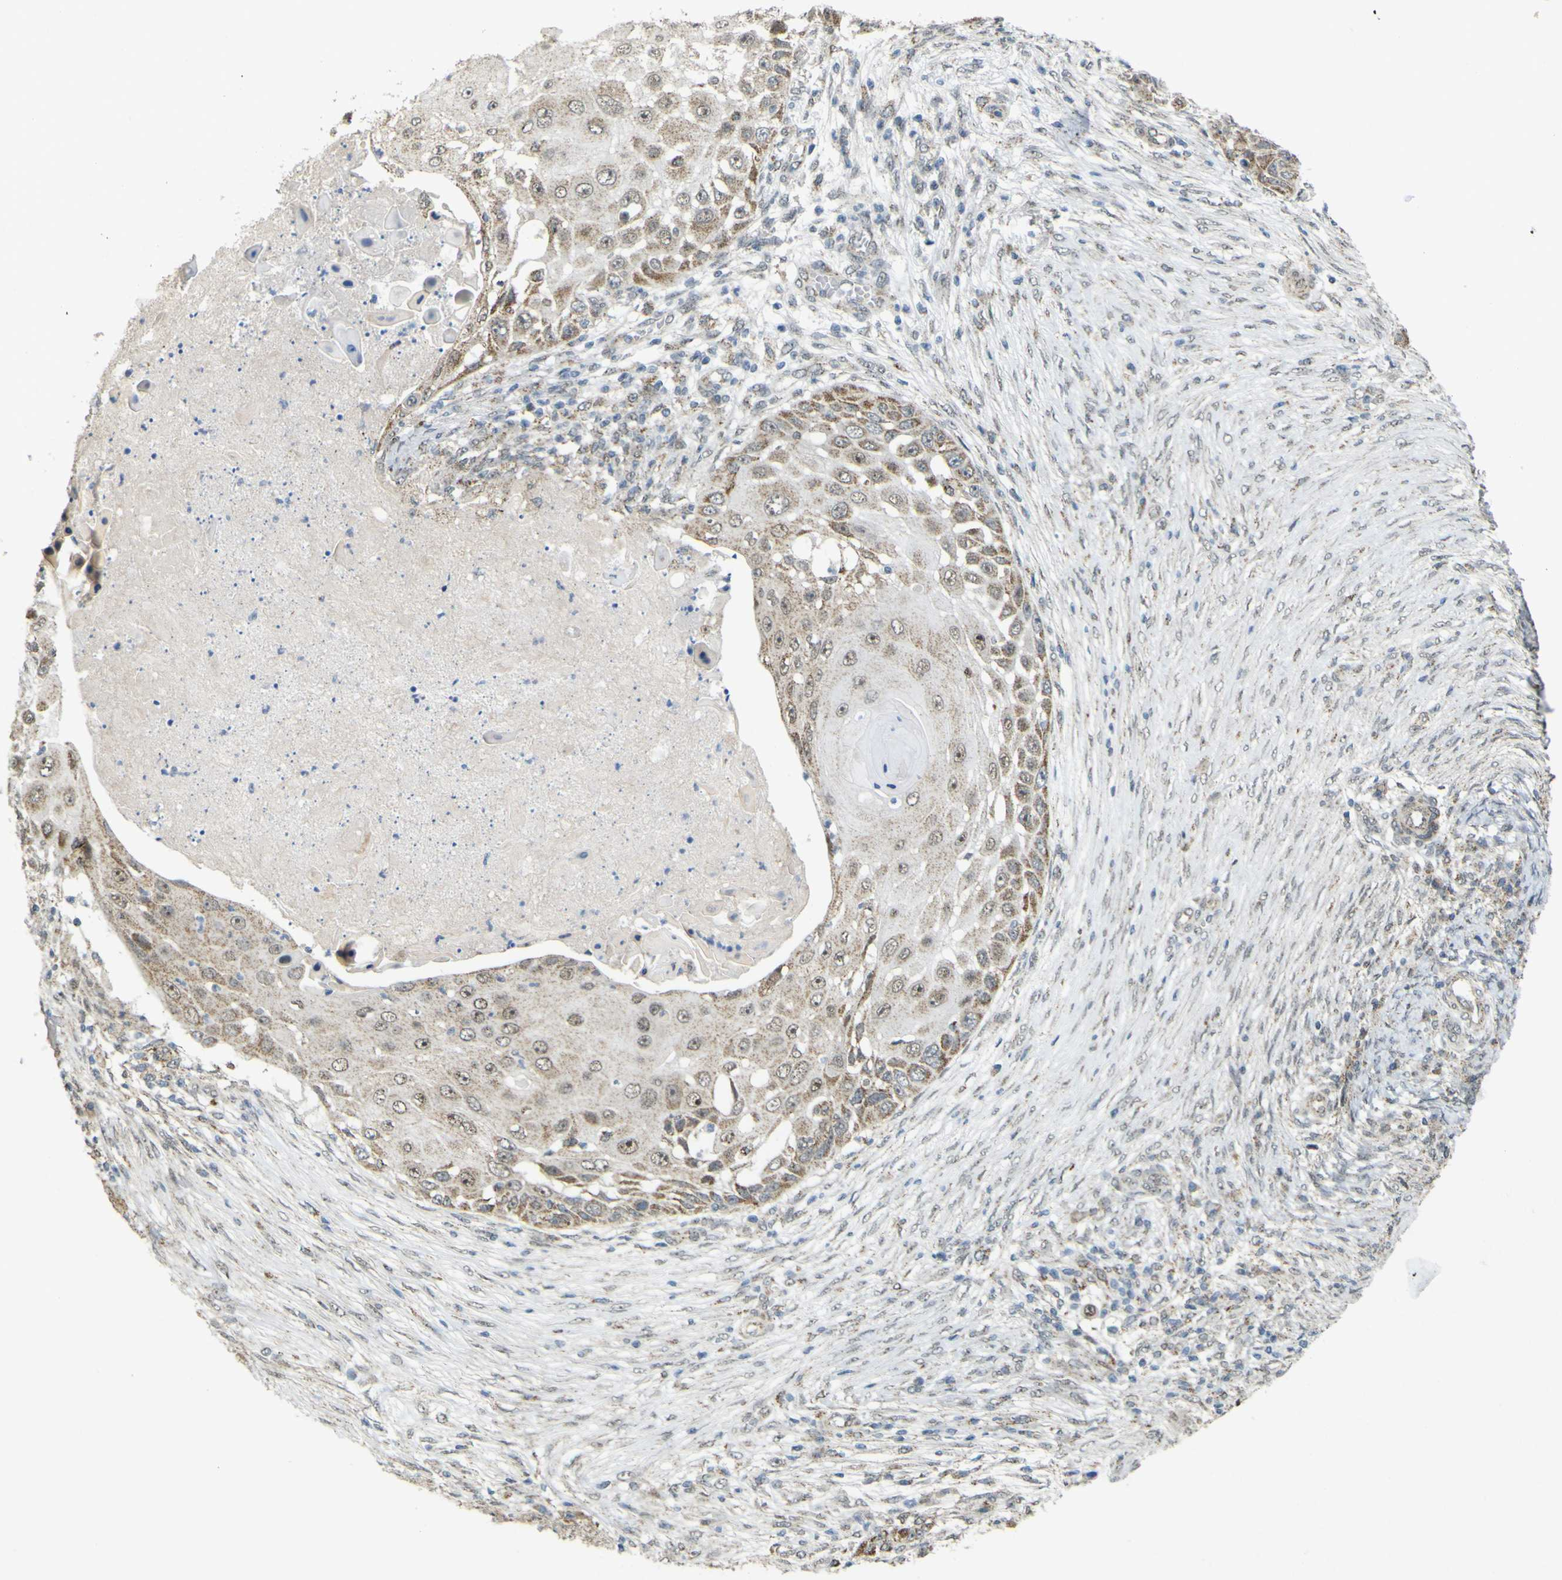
{"staining": {"intensity": "moderate", "quantity": ">75%", "location": "cytoplasmic/membranous,nuclear"}, "tissue": "skin cancer", "cell_type": "Tumor cells", "image_type": "cancer", "snomed": [{"axis": "morphology", "description": "Squamous cell carcinoma, NOS"}, {"axis": "topography", "description": "Skin"}], "caption": "Approximately >75% of tumor cells in human skin cancer (squamous cell carcinoma) display moderate cytoplasmic/membranous and nuclear protein positivity as visualized by brown immunohistochemical staining.", "gene": "ACBD5", "patient": {"sex": "female", "age": 44}}